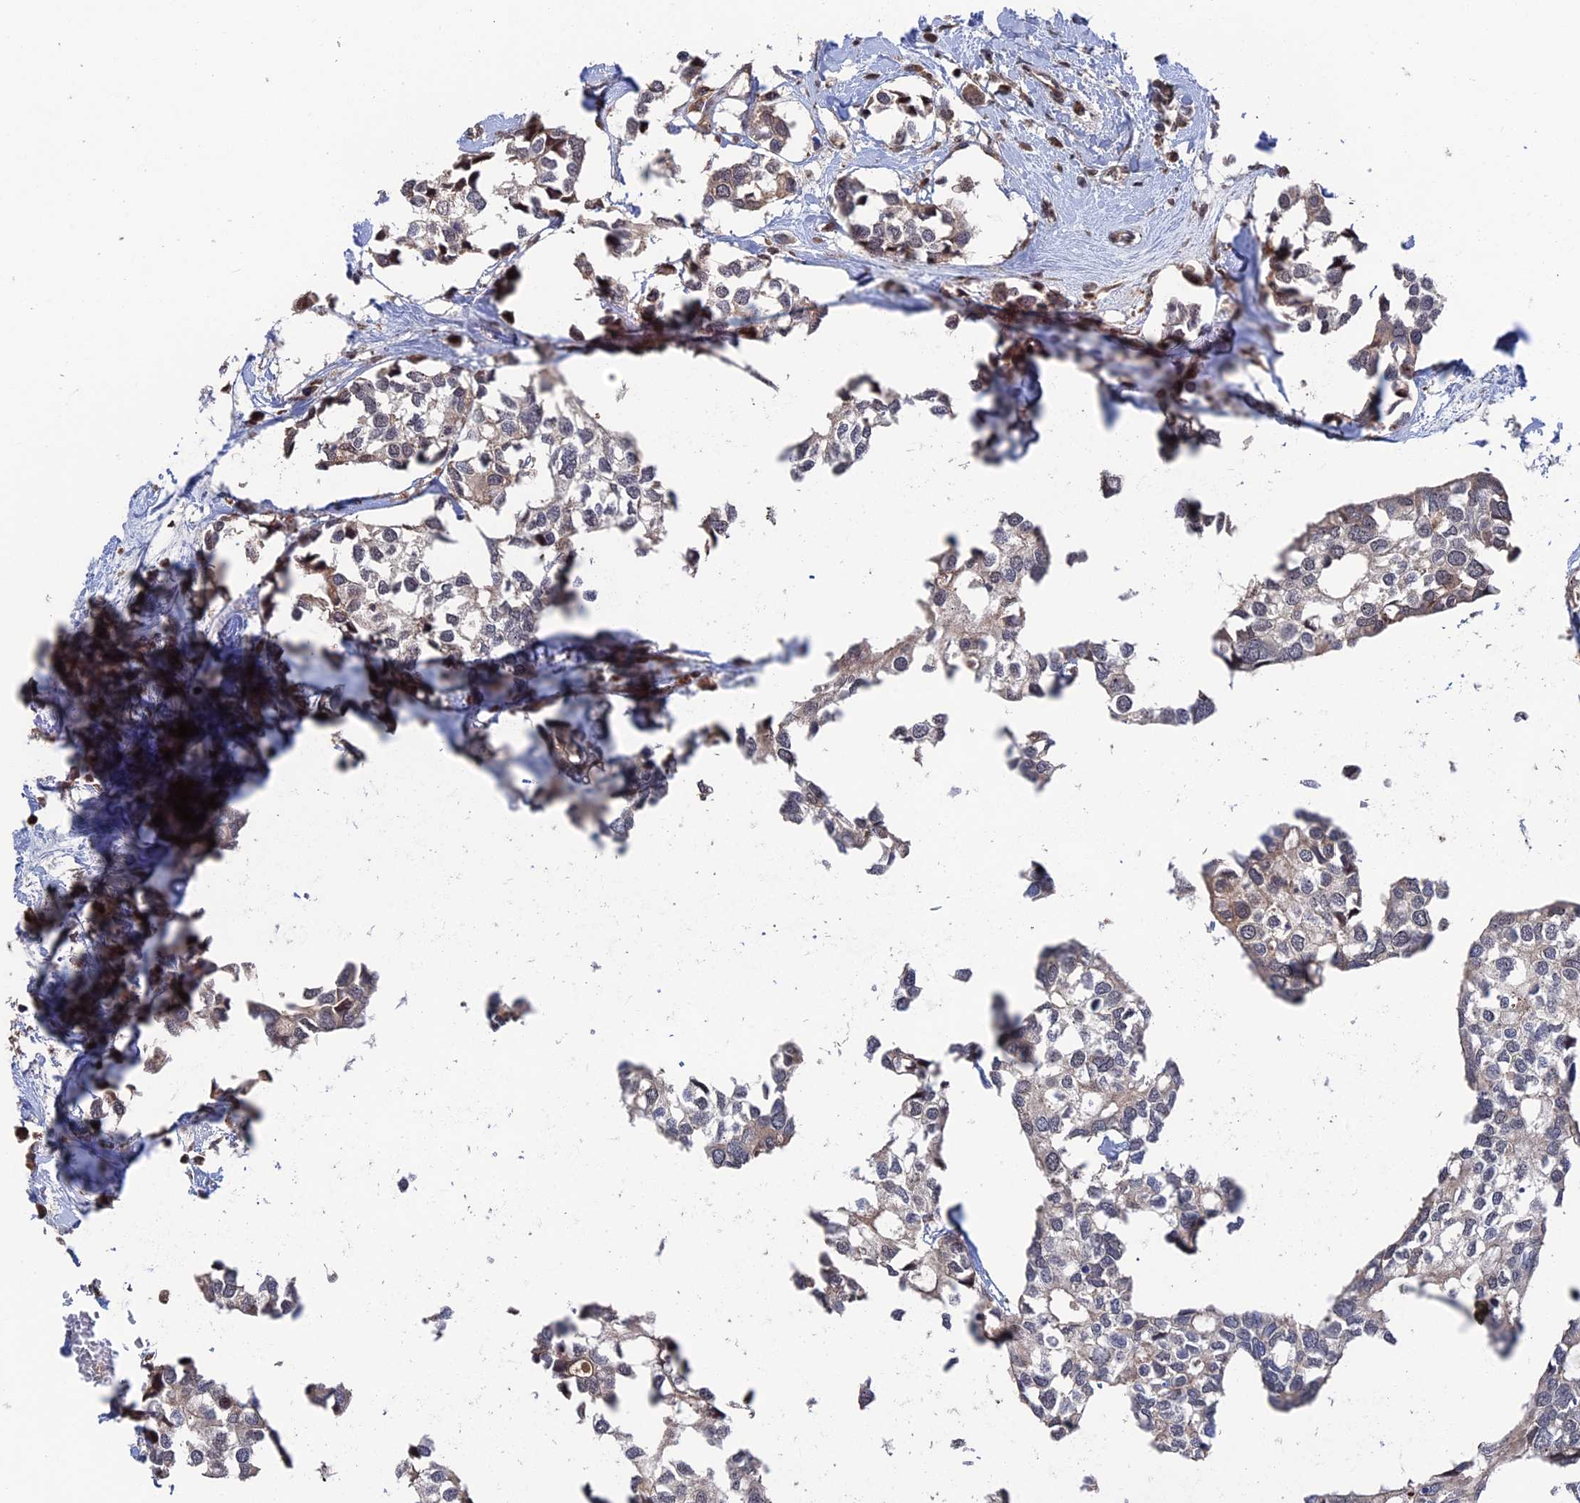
{"staining": {"intensity": "weak", "quantity": "<25%", "location": "cytoplasmic/membranous"}, "tissue": "breast cancer", "cell_type": "Tumor cells", "image_type": "cancer", "snomed": [{"axis": "morphology", "description": "Duct carcinoma"}, {"axis": "topography", "description": "Breast"}], "caption": "There is no significant positivity in tumor cells of breast cancer.", "gene": "PLA2G15", "patient": {"sex": "female", "age": 83}}